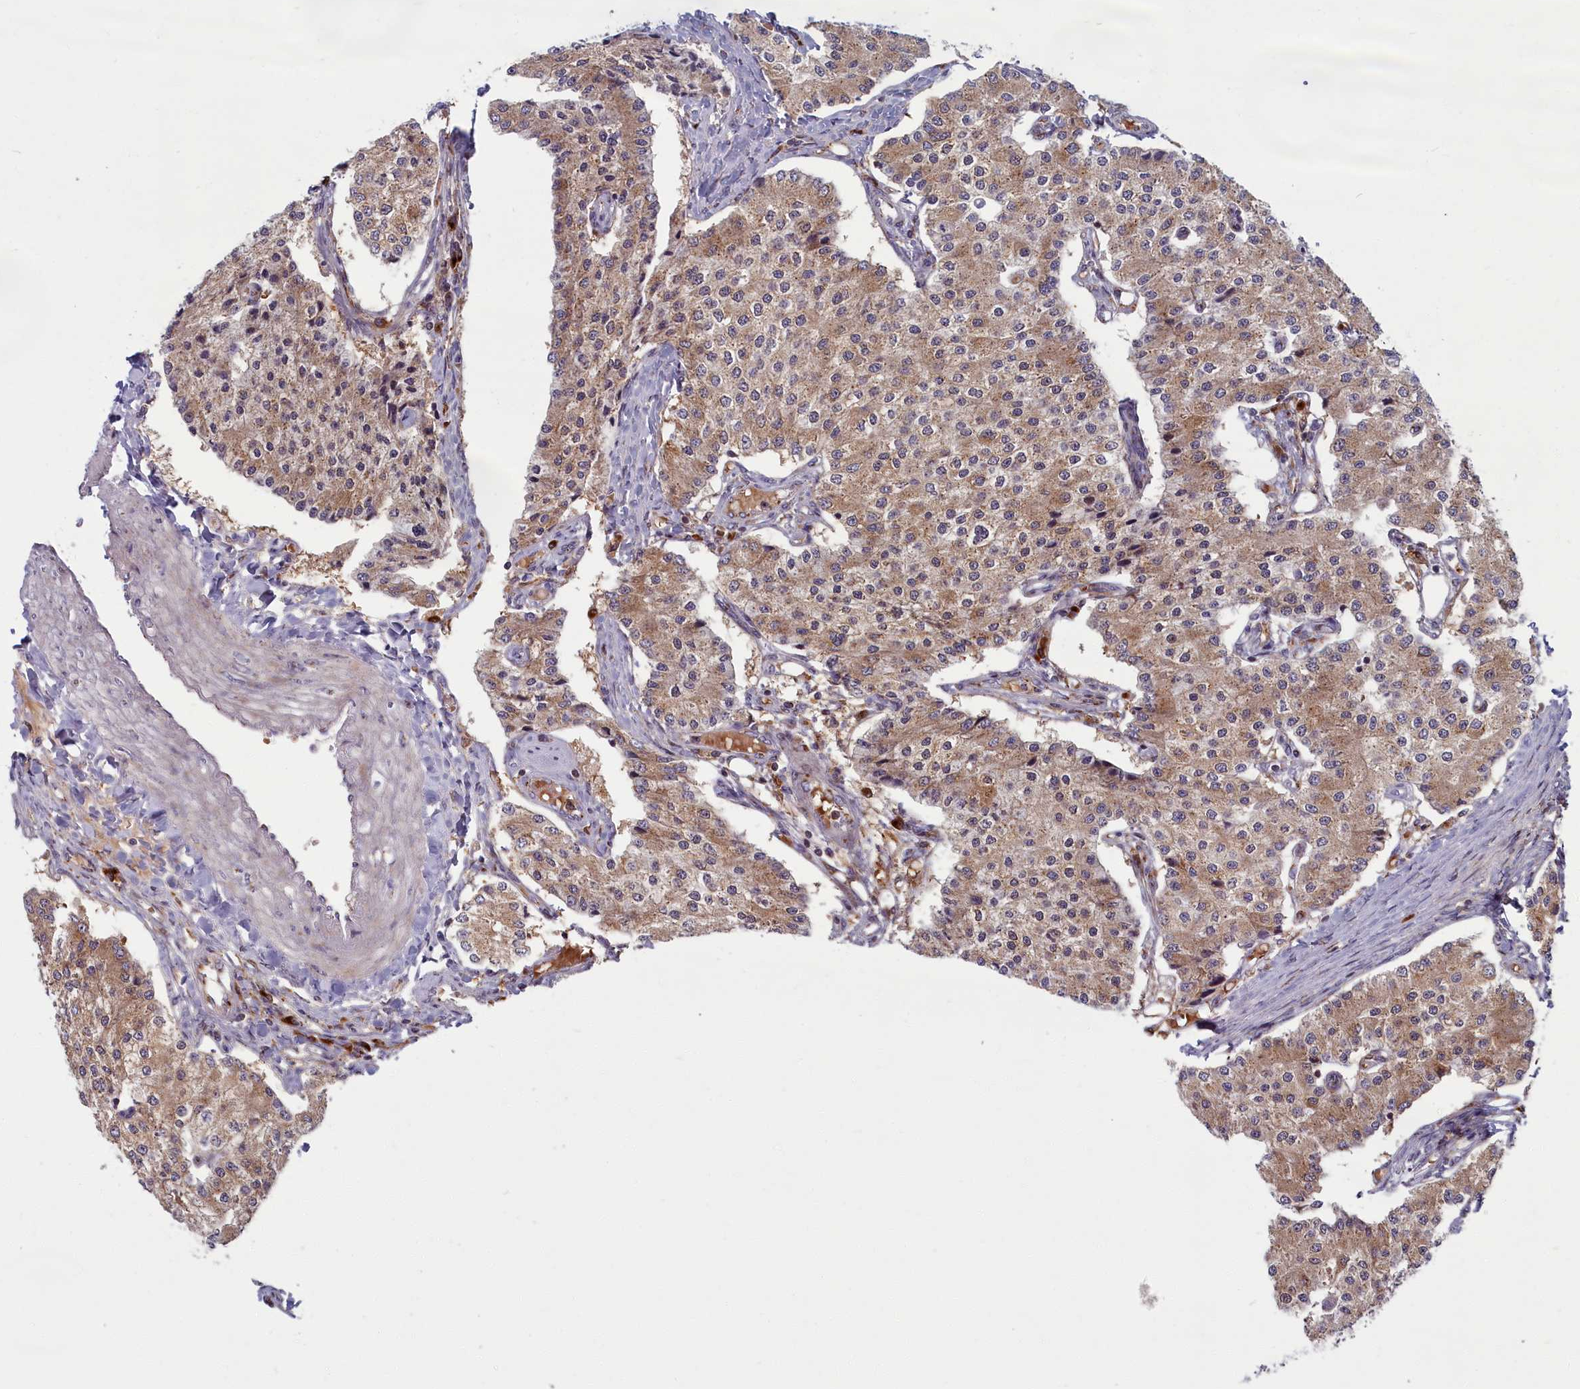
{"staining": {"intensity": "moderate", "quantity": ">75%", "location": "cytoplasmic/membranous"}, "tissue": "carcinoid", "cell_type": "Tumor cells", "image_type": "cancer", "snomed": [{"axis": "morphology", "description": "Carcinoid, malignant, NOS"}, {"axis": "topography", "description": "Colon"}], "caption": "This histopathology image demonstrates IHC staining of human carcinoid (malignant), with medium moderate cytoplasmic/membranous positivity in approximately >75% of tumor cells.", "gene": "BLVRB", "patient": {"sex": "female", "age": 52}}